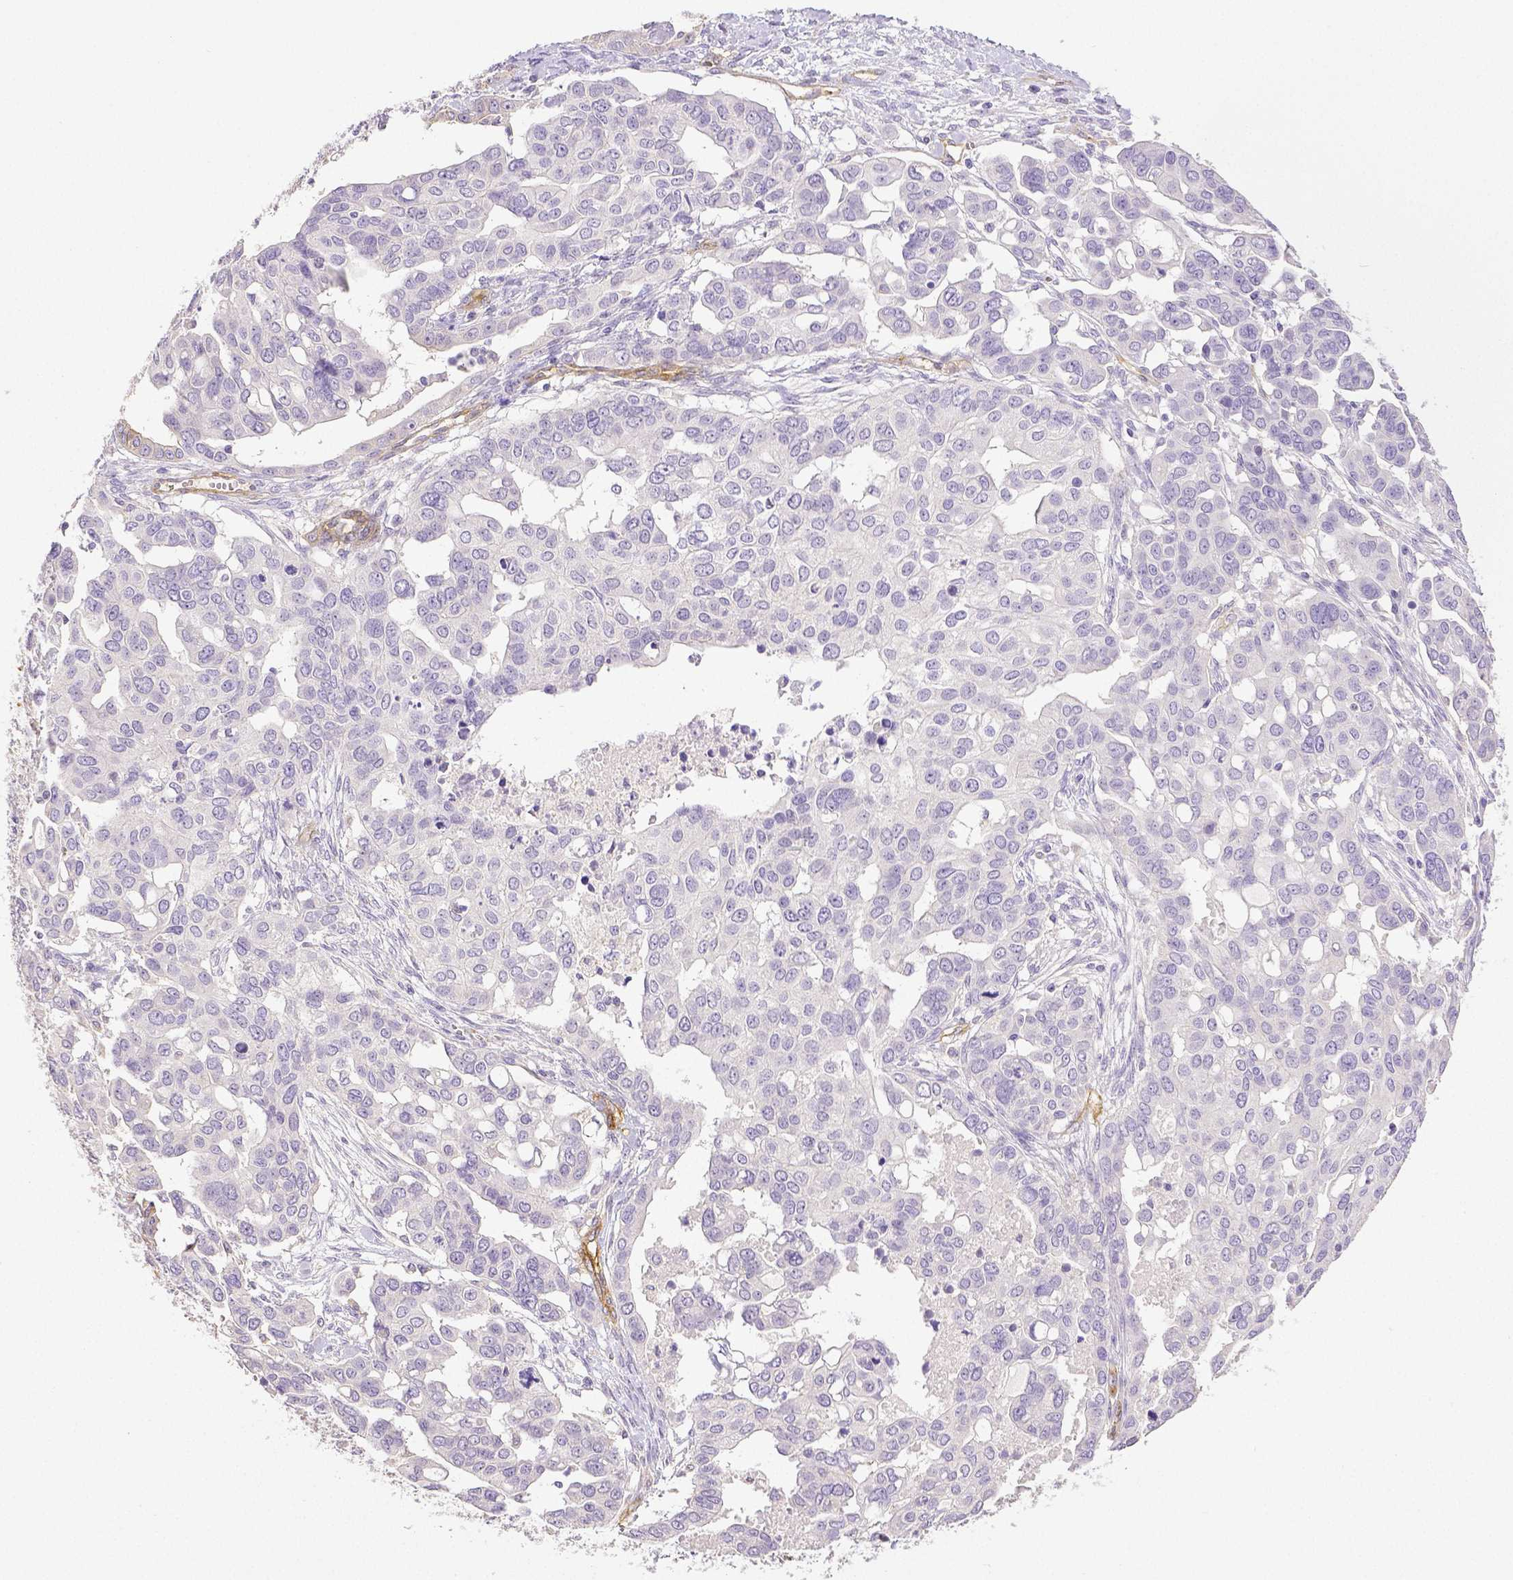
{"staining": {"intensity": "negative", "quantity": "none", "location": "none"}, "tissue": "ovarian cancer", "cell_type": "Tumor cells", "image_type": "cancer", "snomed": [{"axis": "morphology", "description": "Carcinoma, endometroid"}, {"axis": "topography", "description": "Ovary"}], "caption": "Tumor cells are negative for protein expression in human ovarian cancer (endometroid carcinoma).", "gene": "THY1", "patient": {"sex": "female", "age": 78}}